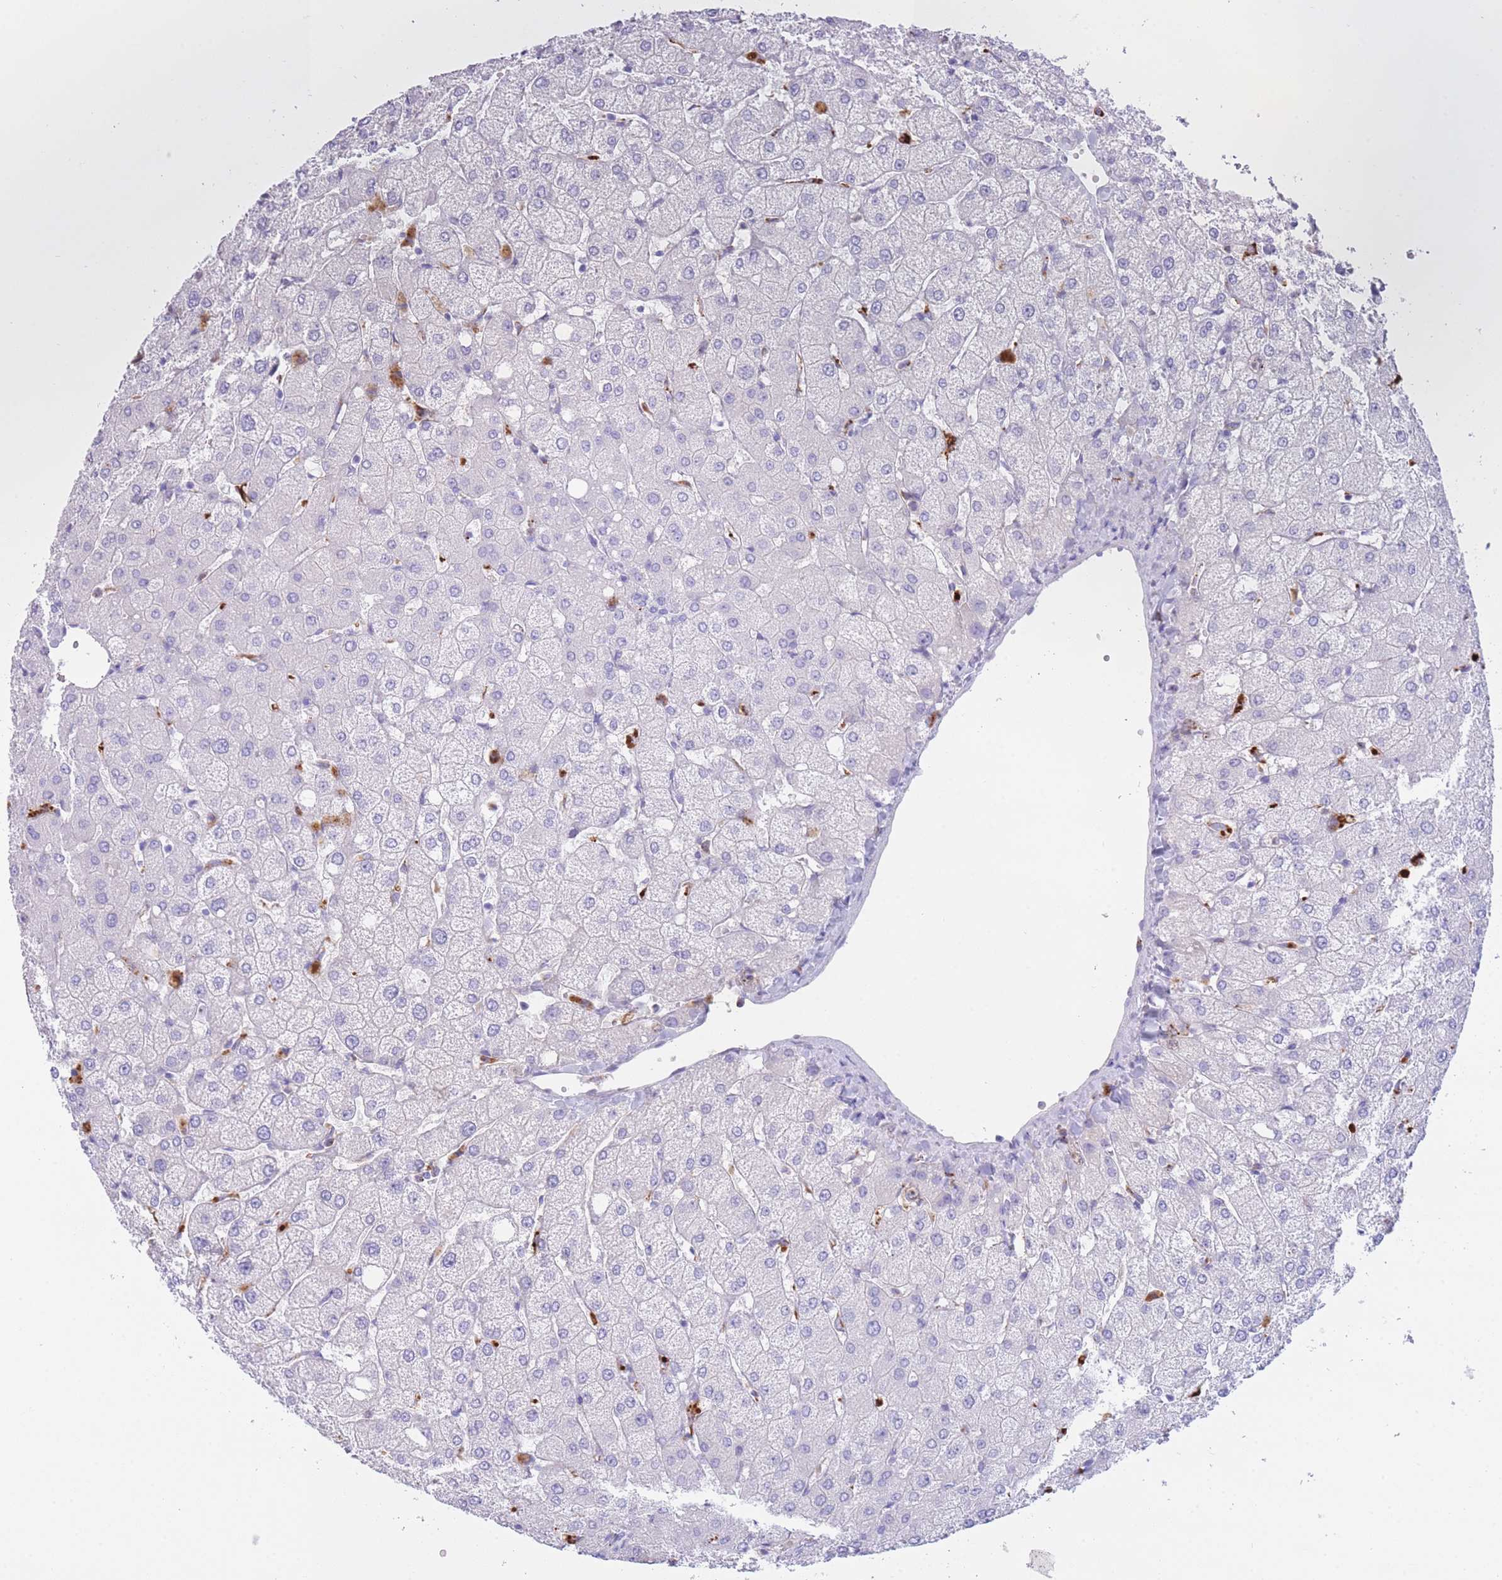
{"staining": {"intensity": "negative", "quantity": "none", "location": "none"}, "tissue": "liver", "cell_type": "Hepatocytes", "image_type": "normal", "snomed": [{"axis": "morphology", "description": "Normal tissue, NOS"}, {"axis": "topography", "description": "Liver"}], "caption": "Liver was stained to show a protein in brown. There is no significant positivity in hepatocytes. The staining was performed using DAB to visualize the protein expression in brown, while the nuclei were stained in blue with hematoxylin (Magnification: 20x).", "gene": "PLBD1", "patient": {"sex": "female", "age": 54}}